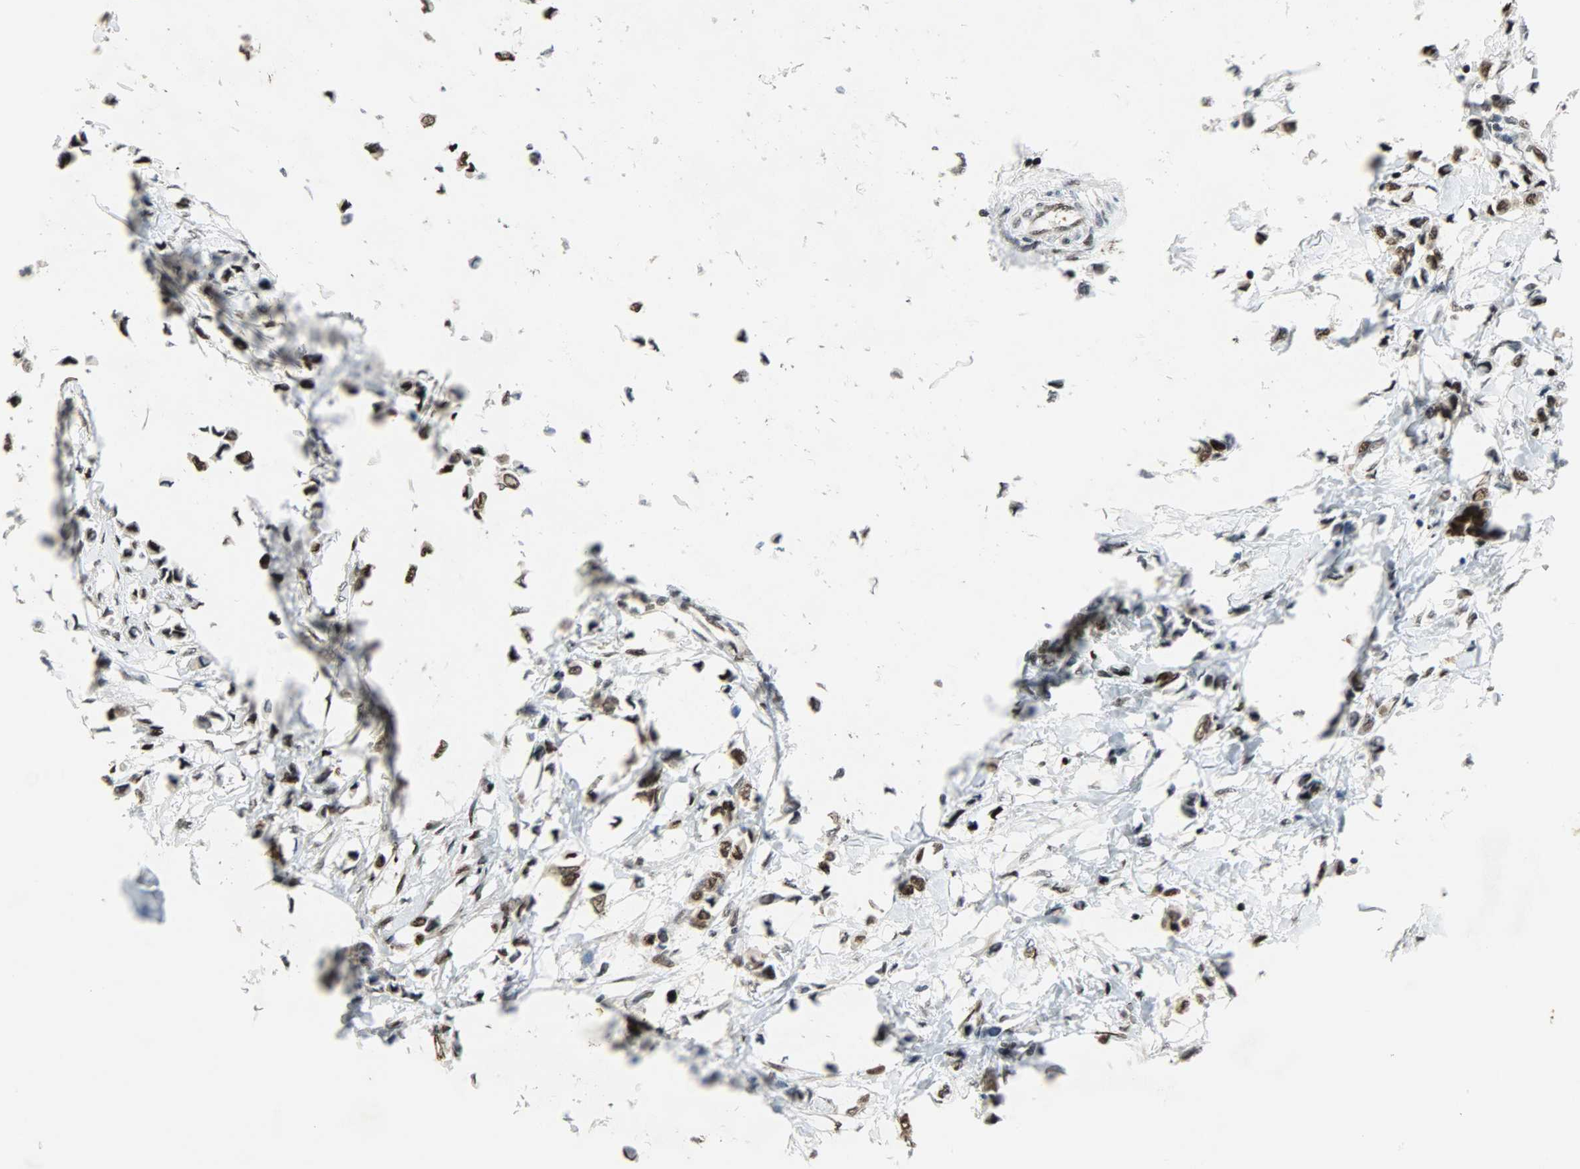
{"staining": {"intensity": "strong", "quantity": ">75%", "location": "cytoplasmic/membranous,nuclear"}, "tissue": "breast cancer", "cell_type": "Tumor cells", "image_type": "cancer", "snomed": [{"axis": "morphology", "description": "Lobular carcinoma"}, {"axis": "topography", "description": "Breast"}], "caption": "Brown immunohistochemical staining in breast cancer demonstrates strong cytoplasmic/membranous and nuclear expression in approximately >75% of tumor cells. The staining was performed using DAB (3,3'-diaminobenzidine), with brown indicating positive protein expression. Nuclei are stained blue with hematoxylin.", "gene": "SNAI1", "patient": {"sex": "female", "age": 51}}